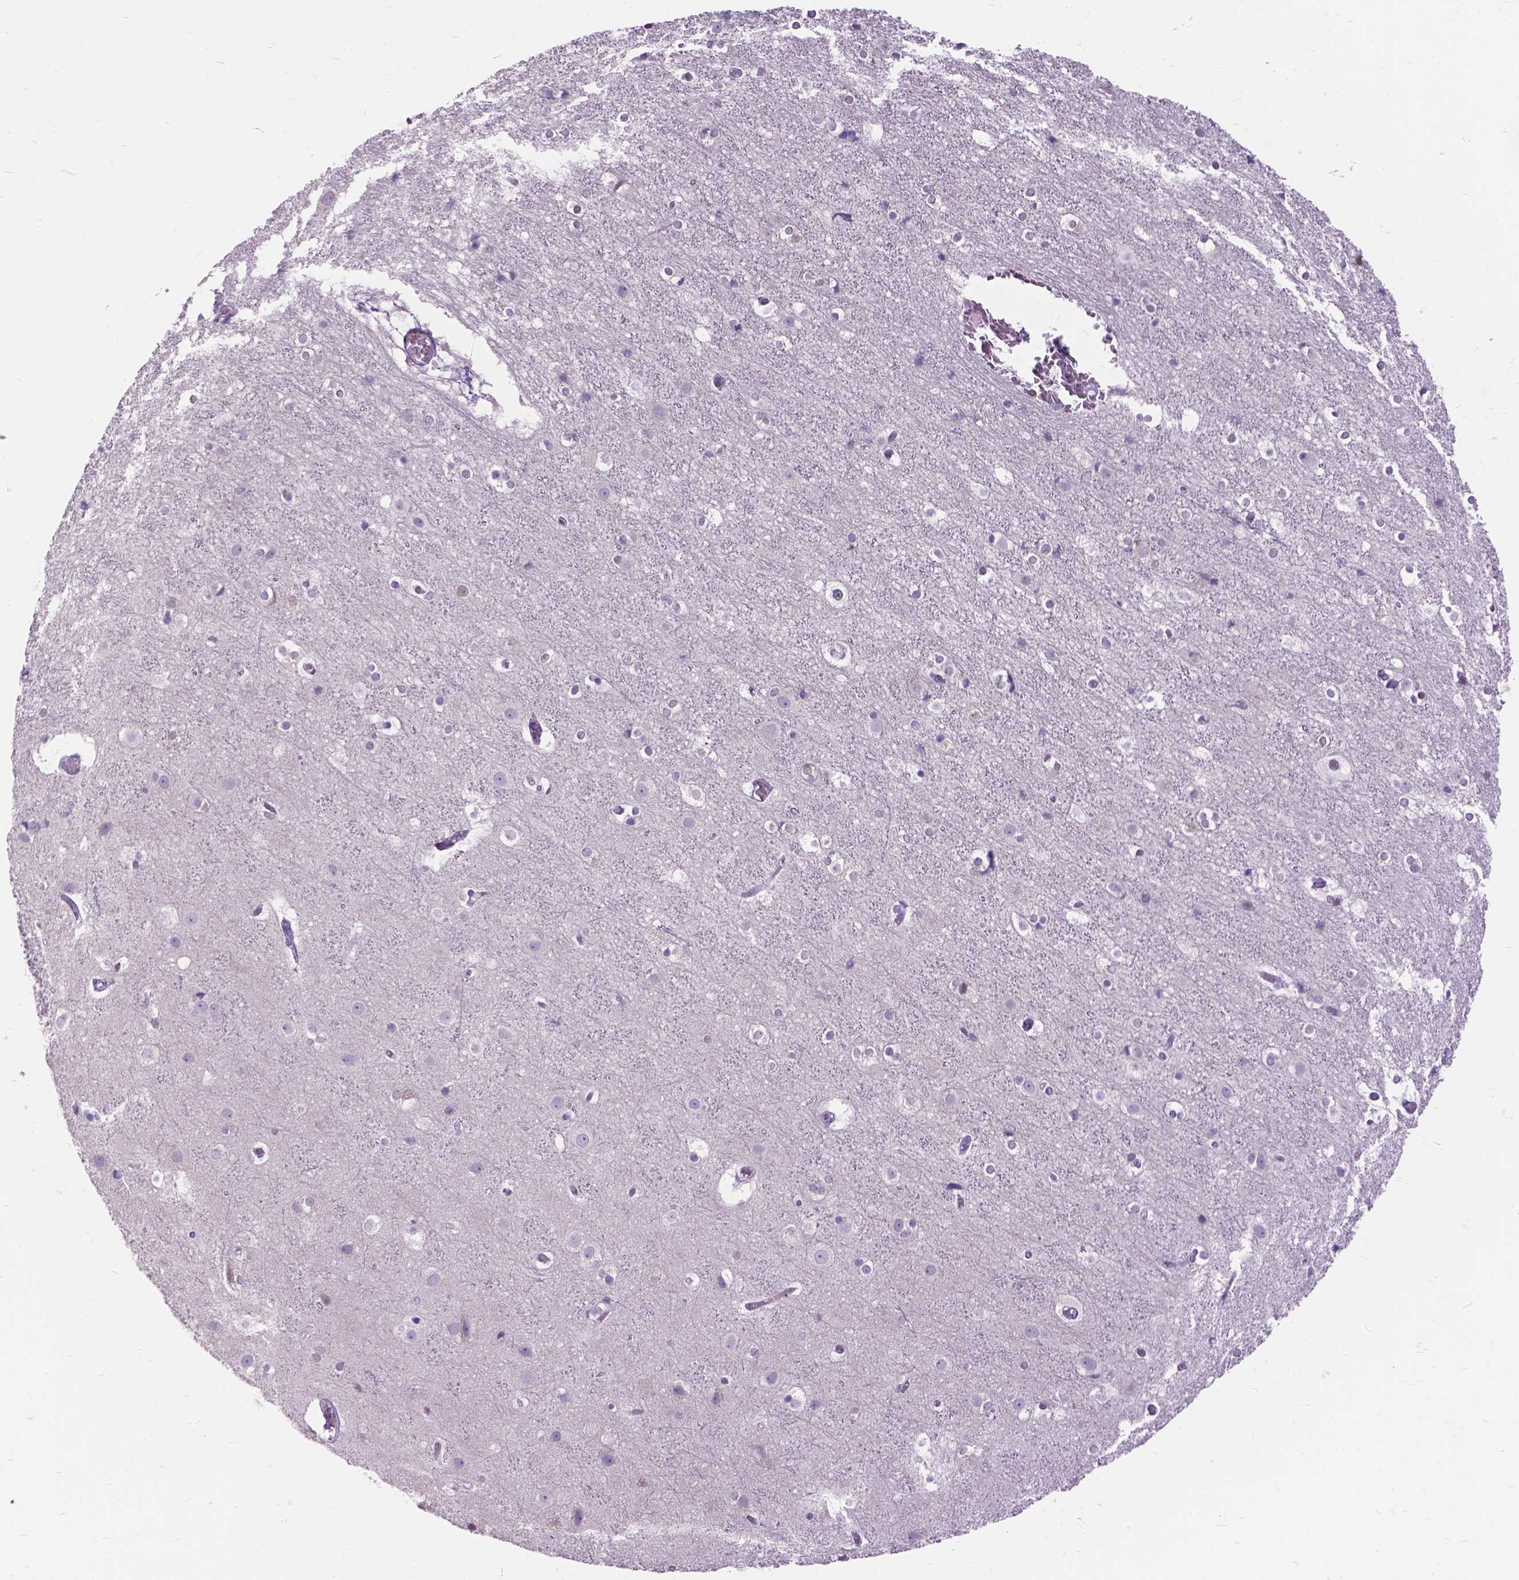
{"staining": {"intensity": "negative", "quantity": "none", "location": "none"}, "tissue": "cerebral cortex", "cell_type": "Endothelial cells", "image_type": "normal", "snomed": [{"axis": "morphology", "description": "Normal tissue, NOS"}, {"axis": "topography", "description": "Cerebral cortex"}], "caption": "Protein analysis of normal cerebral cortex demonstrates no significant staining in endothelial cells. (DAB (3,3'-diaminobenzidine) immunohistochemistry (IHC) with hematoxylin counter stain).", "gene": "APCDD1L", "patient": {"sex": "female", "age": 52}}